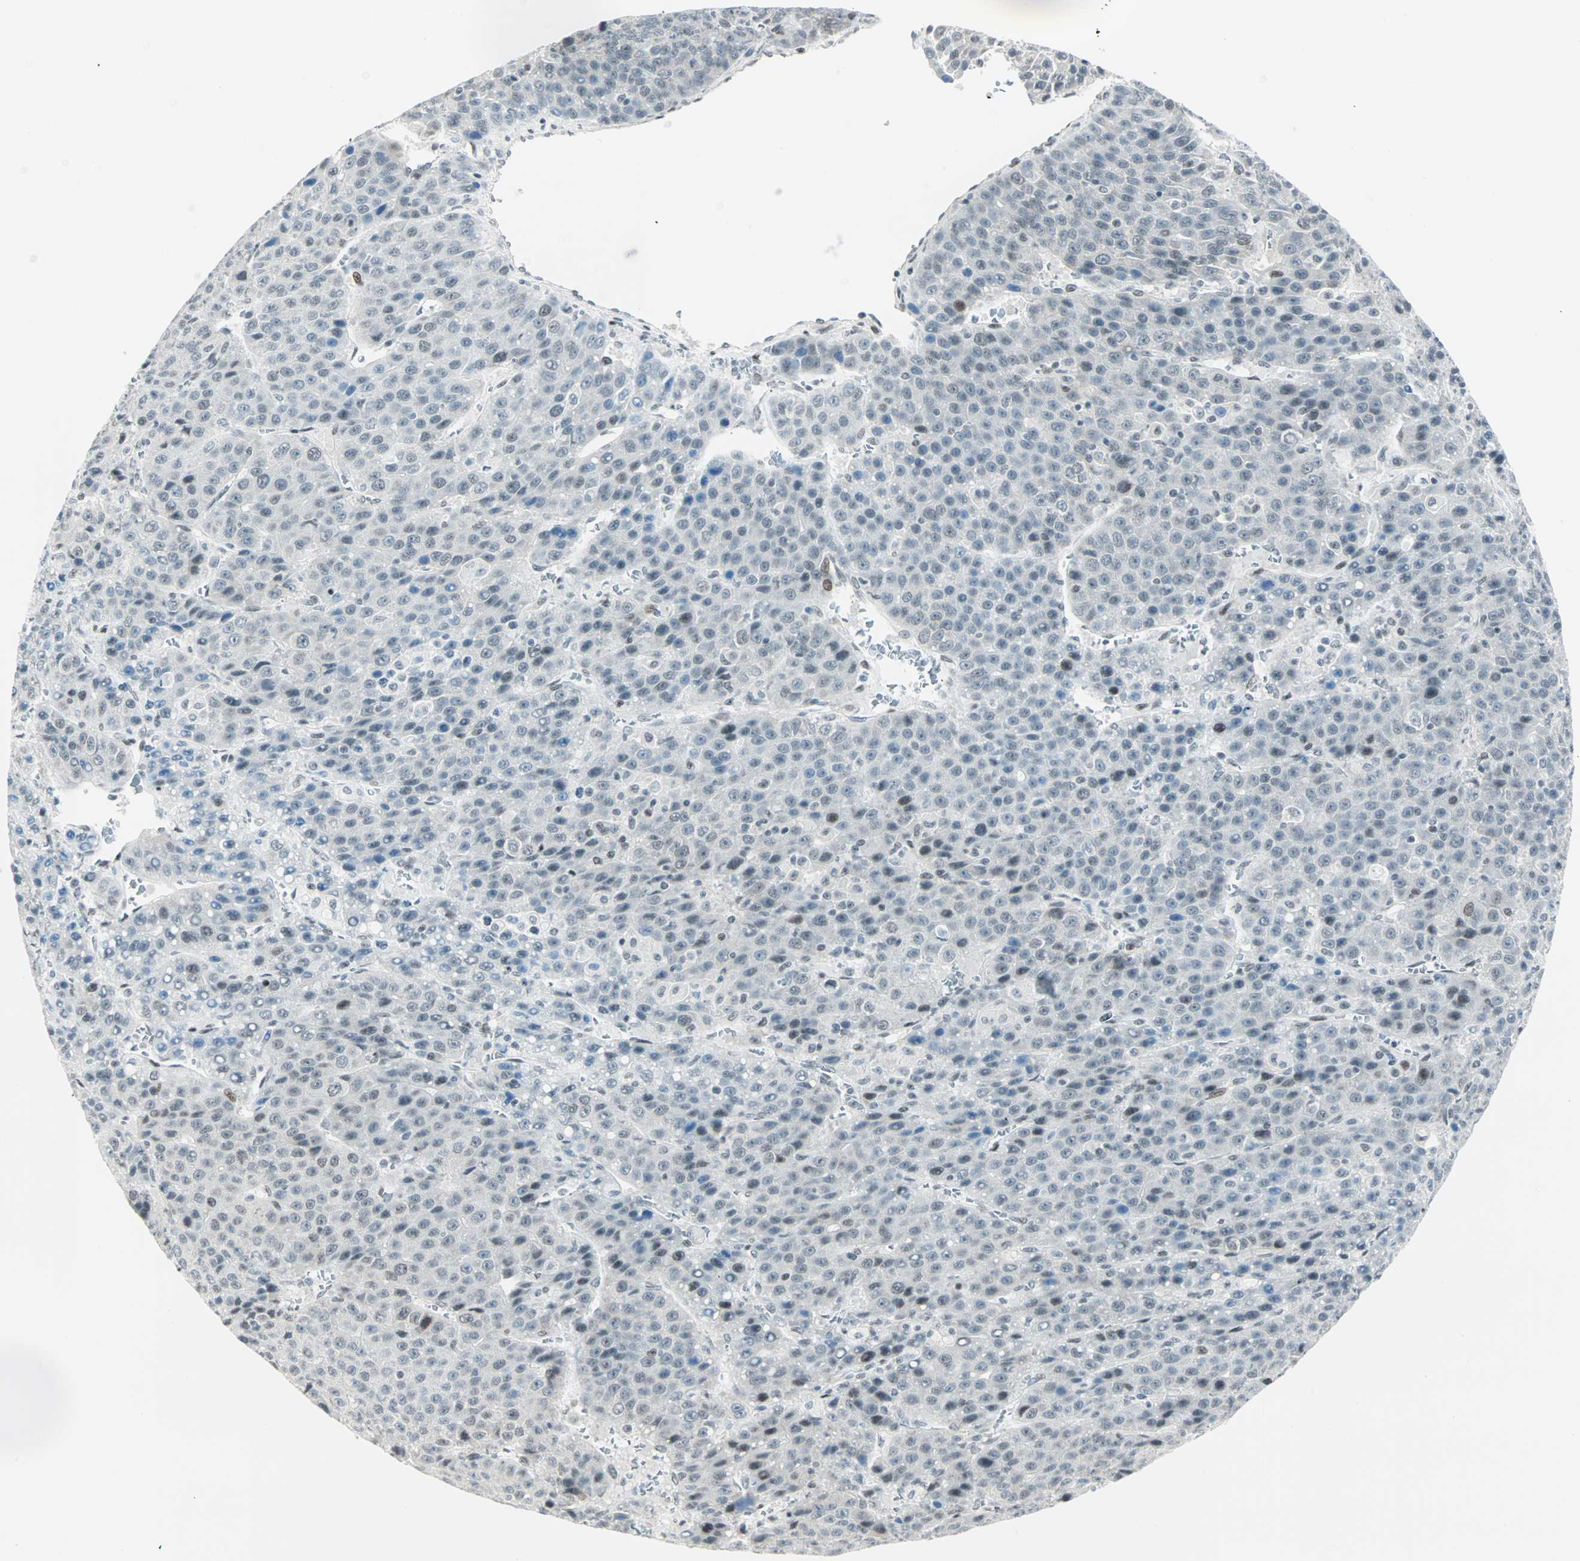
{"staining": {"intensity": "negative", "quantity": "none", "location": "none"}, "tissue": "liver cancer", "cell_type": "Tumor cells", "image_type": "cancer", "snomed": [{"axis": "morphology", "description": "Carcinoma, Hepatocellular, NOS"}, {"axis": "topography", "description": "Liver"}], "caption": "The image exhibits no significant staining in tumor cells of hepatocellular carcinoma (liver). The staining is performed using DAB (3,3'-diaminobenzidine) brown chromogen with nuclei counter-stained in using hematoxylin.", "gene": "PKNOX1", "patient": {"sex": "female", "age": 53}}